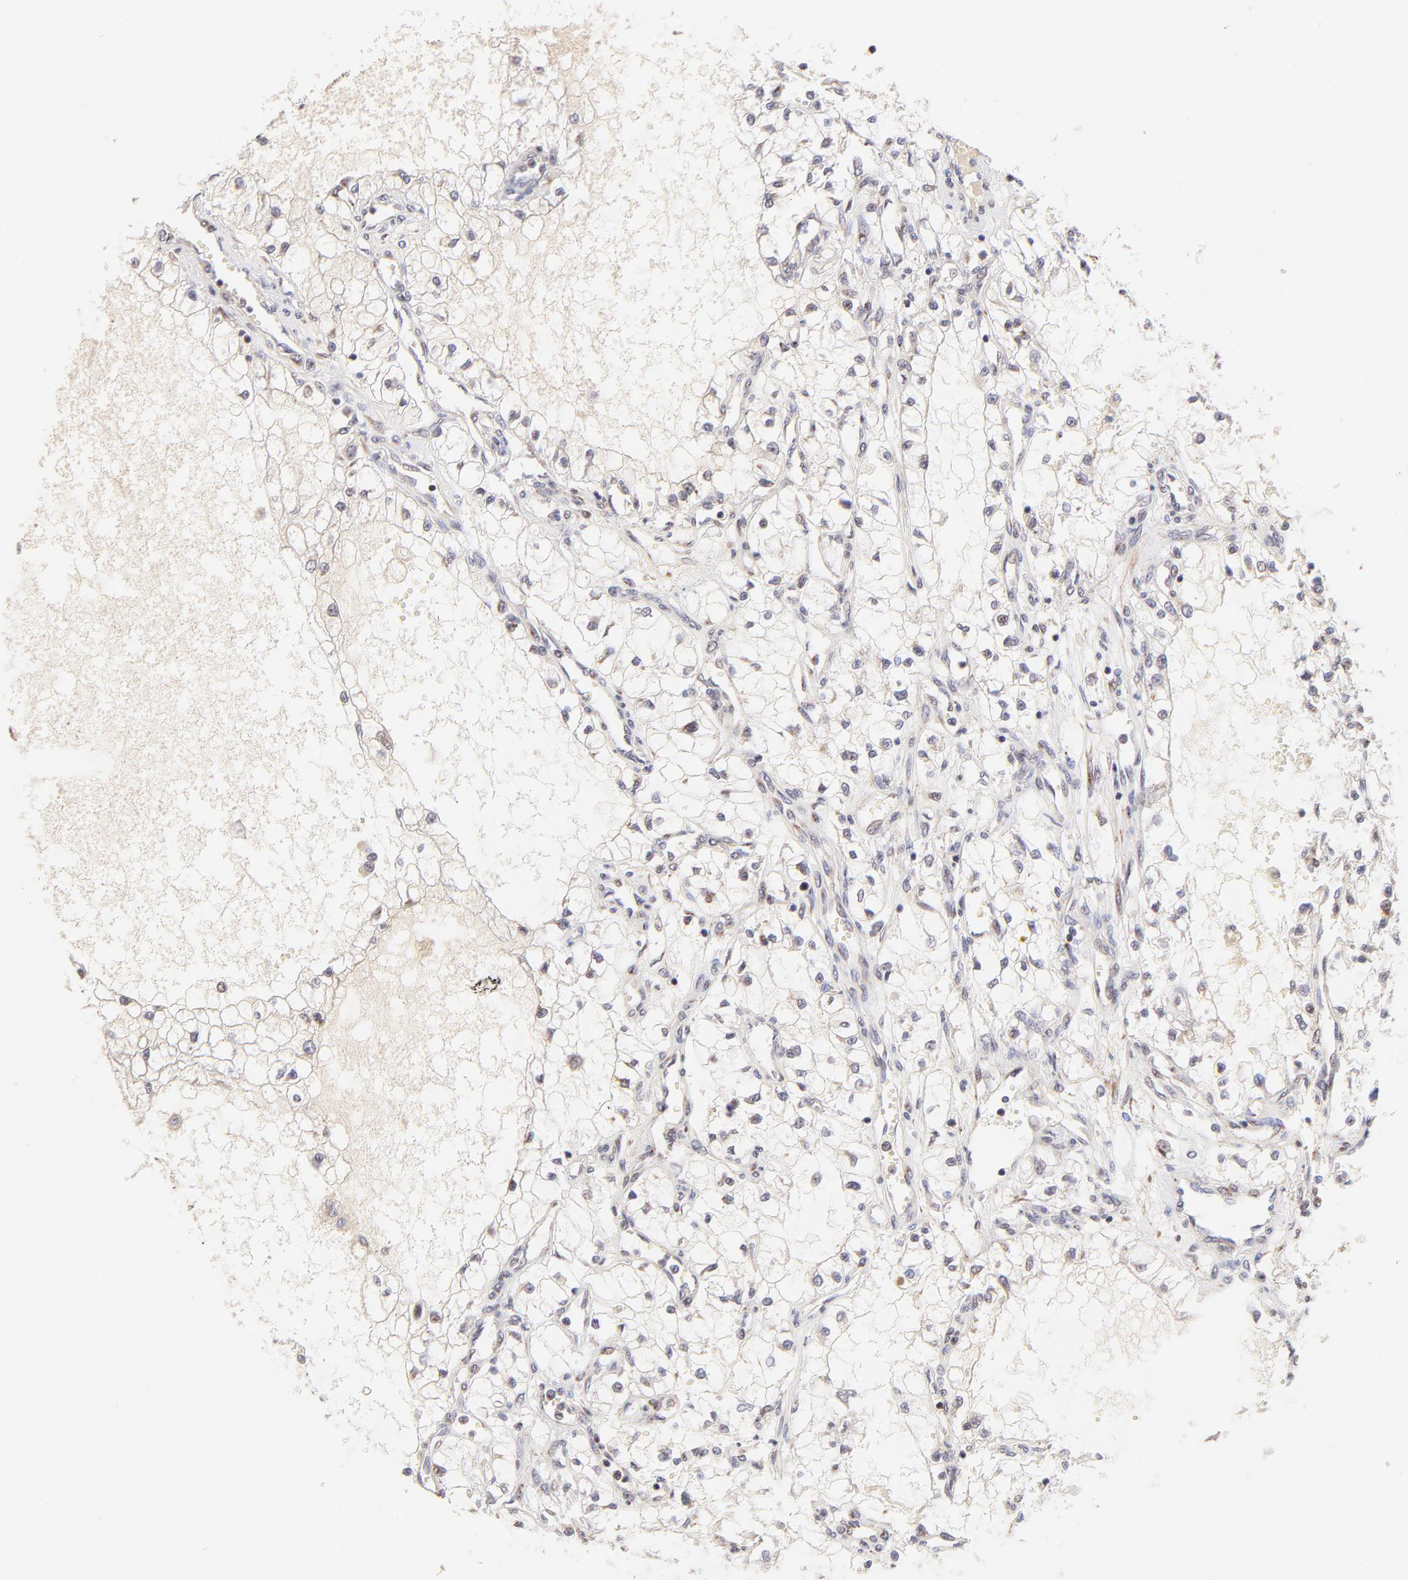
{"staining": {"intensity": "negative", "quantity": "none", "location": "none"}, "tissue": "renal cancer", "cell_type": "Tumor cells", "image_type": "cancer", "snomed": [{"axis": "morphology", "description": "Adenocarcinoma, NOS"}, {"axis": "topography", "description": "Kidney"}], "caption": "Tumor cells are negative for protein expression in human renal adenocarcinoma.", "gene": "MED12", "patient": {"sex": "male", "age": 61}}